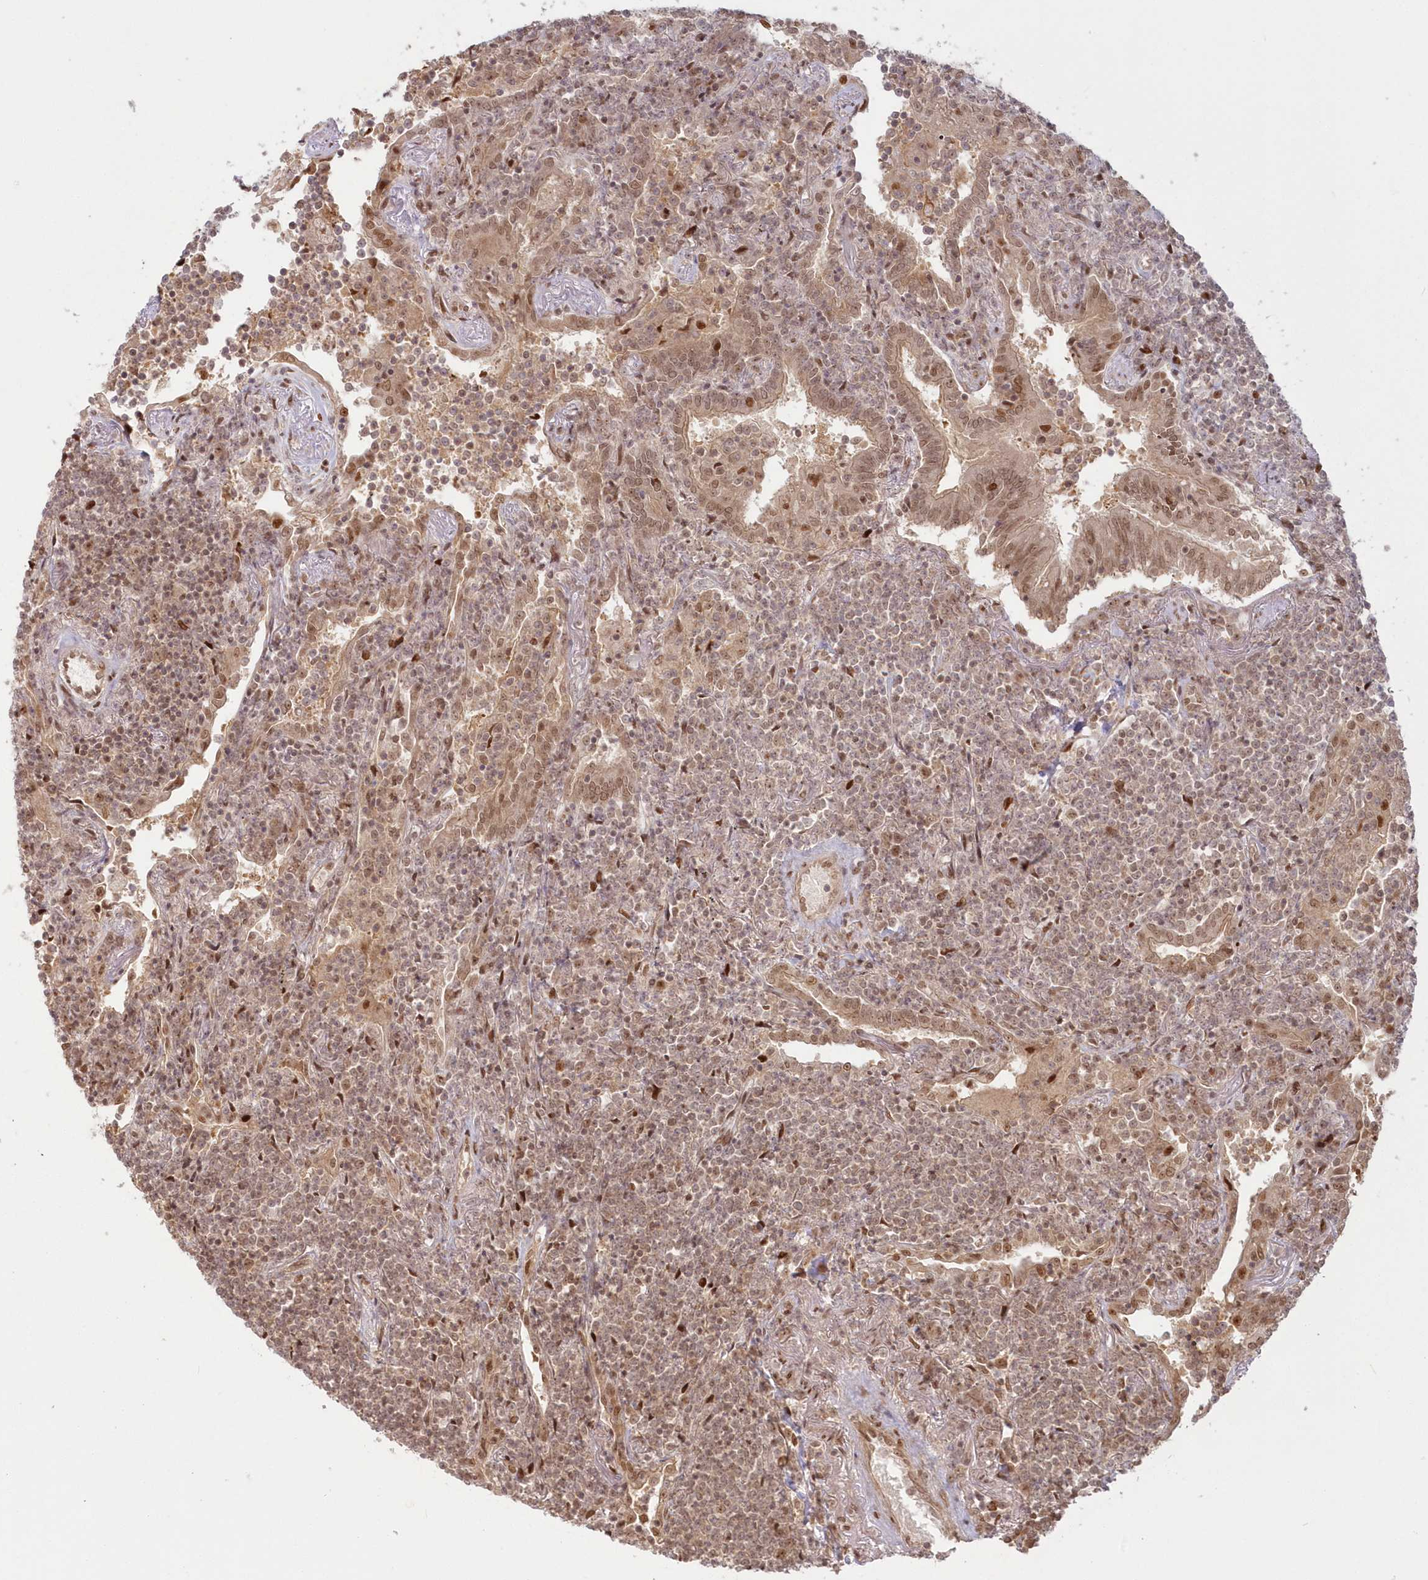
{"staining": {"intensity": "weak", "quantity": ">75%", "location": "nuclear"}, "tissue": "lymphoma", "cell_type": "Tumor cells", "image_type": "cancer", "snomed": [{"axis": "morphology", "description": "Malignant lymphoma, non-Hodgkin's type, Low grade"}, {"axis": "topography", "description": "Lung"}], "caption": "IHC histopathology image of neoplastic tissue: malignant lymphoma, non-Hodgkin's type (low-grade) stained using immunohistochemistry exhibits low levels of weak protein expression localized specifically in the nuclear of tumor cells, appearing as a nuclear brown color.", "gene": "TOGARAM2", "patient": {"sex": "female", "age": 71}}